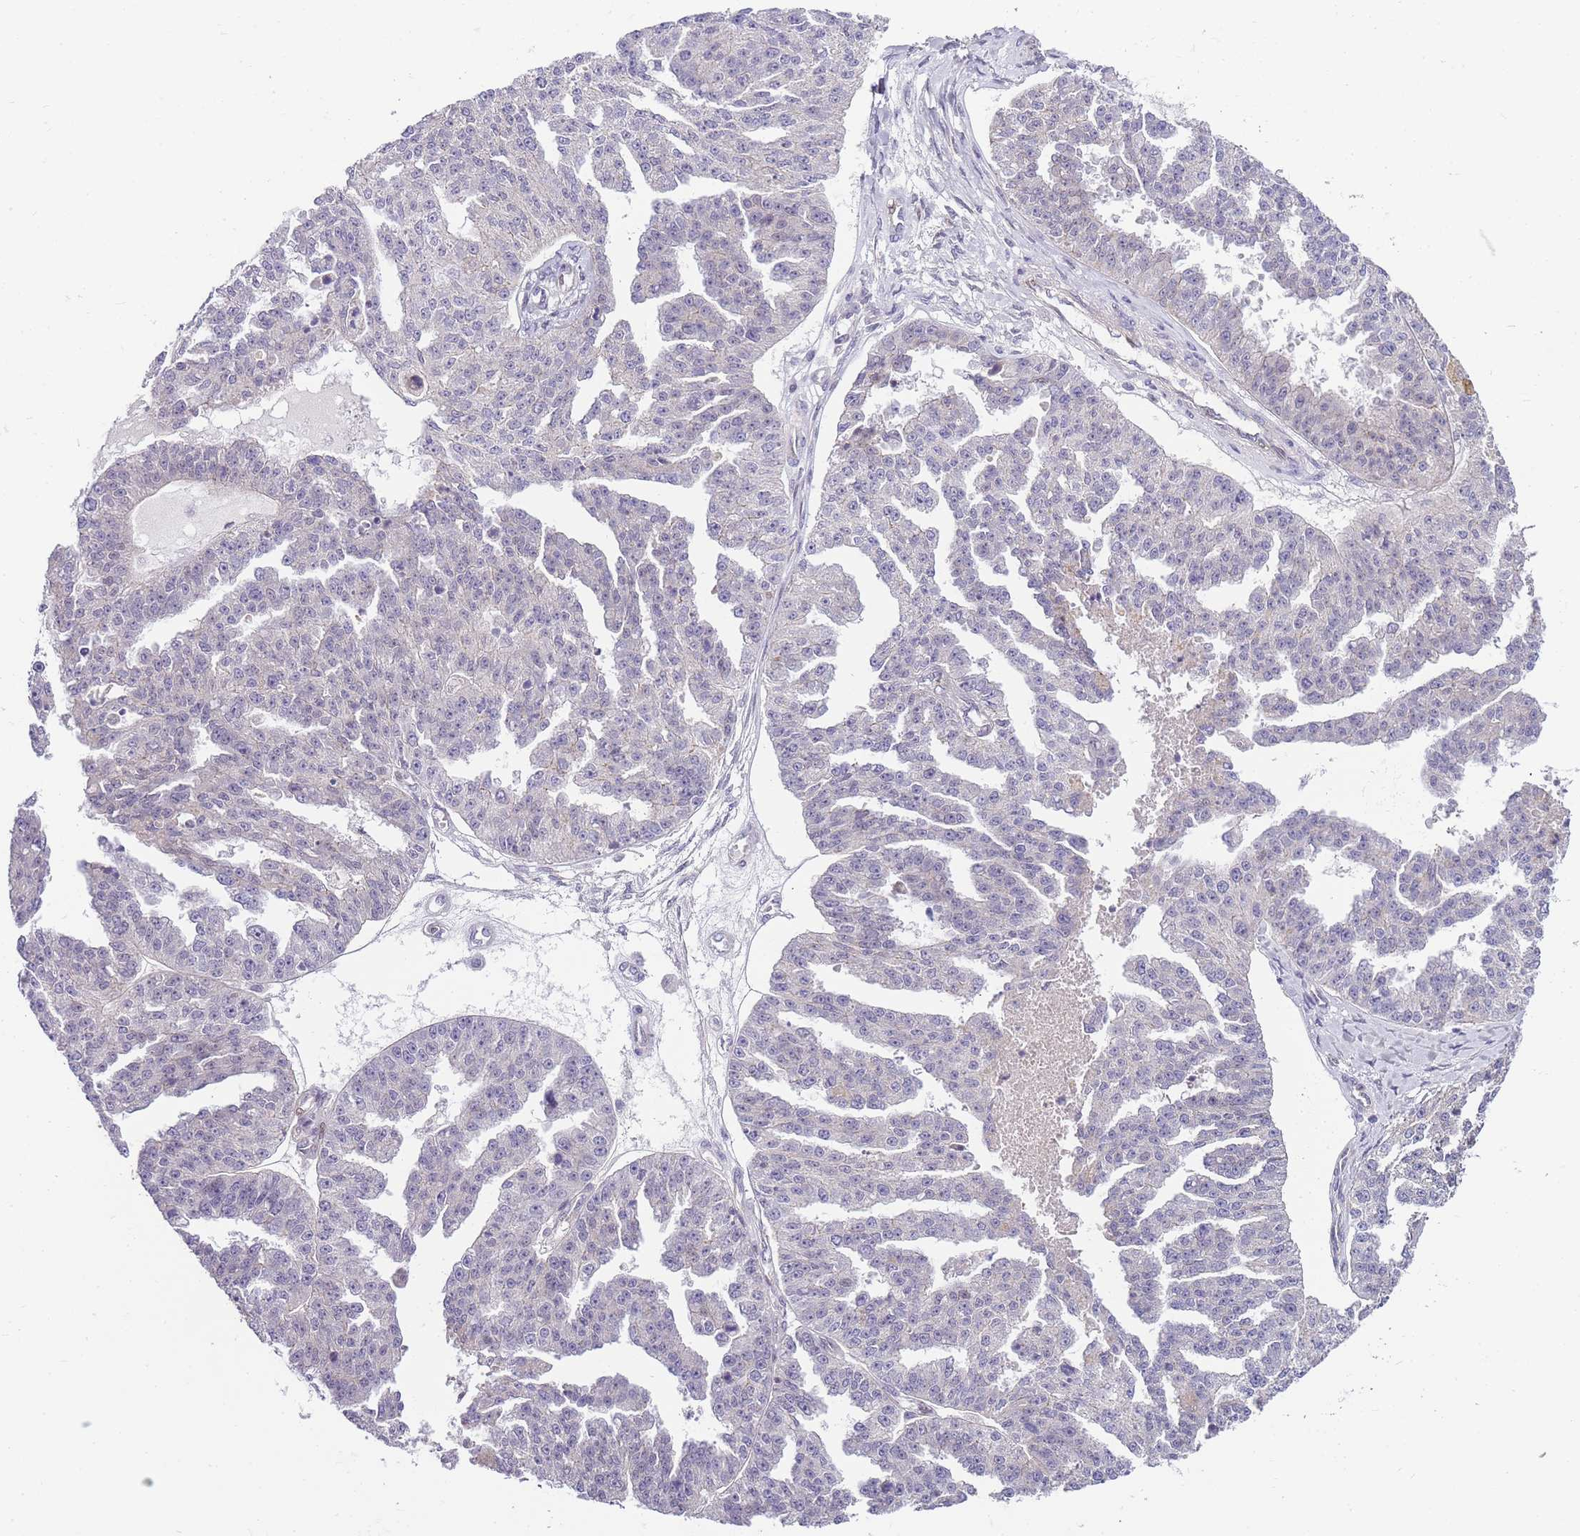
{"staining": {"intensity": "negative", "quantity": "none", "location": "none"}, "tissue": "ovarian cancer", "cell_type": "Tumor cells", "image_type": "cancer", "snomed": [{"axis": "morphology", "description": "Cystadenocarcinoma, serous, NOS"}, {"axis": "topography", "description": "Ovary"}], "caption": "Protein analysis of ovarian serous cystadenocarcinoma displays no significant staining in tumor cells.", "gene": "CLBA1", "patient": {"sex": "female", "age": 58}}